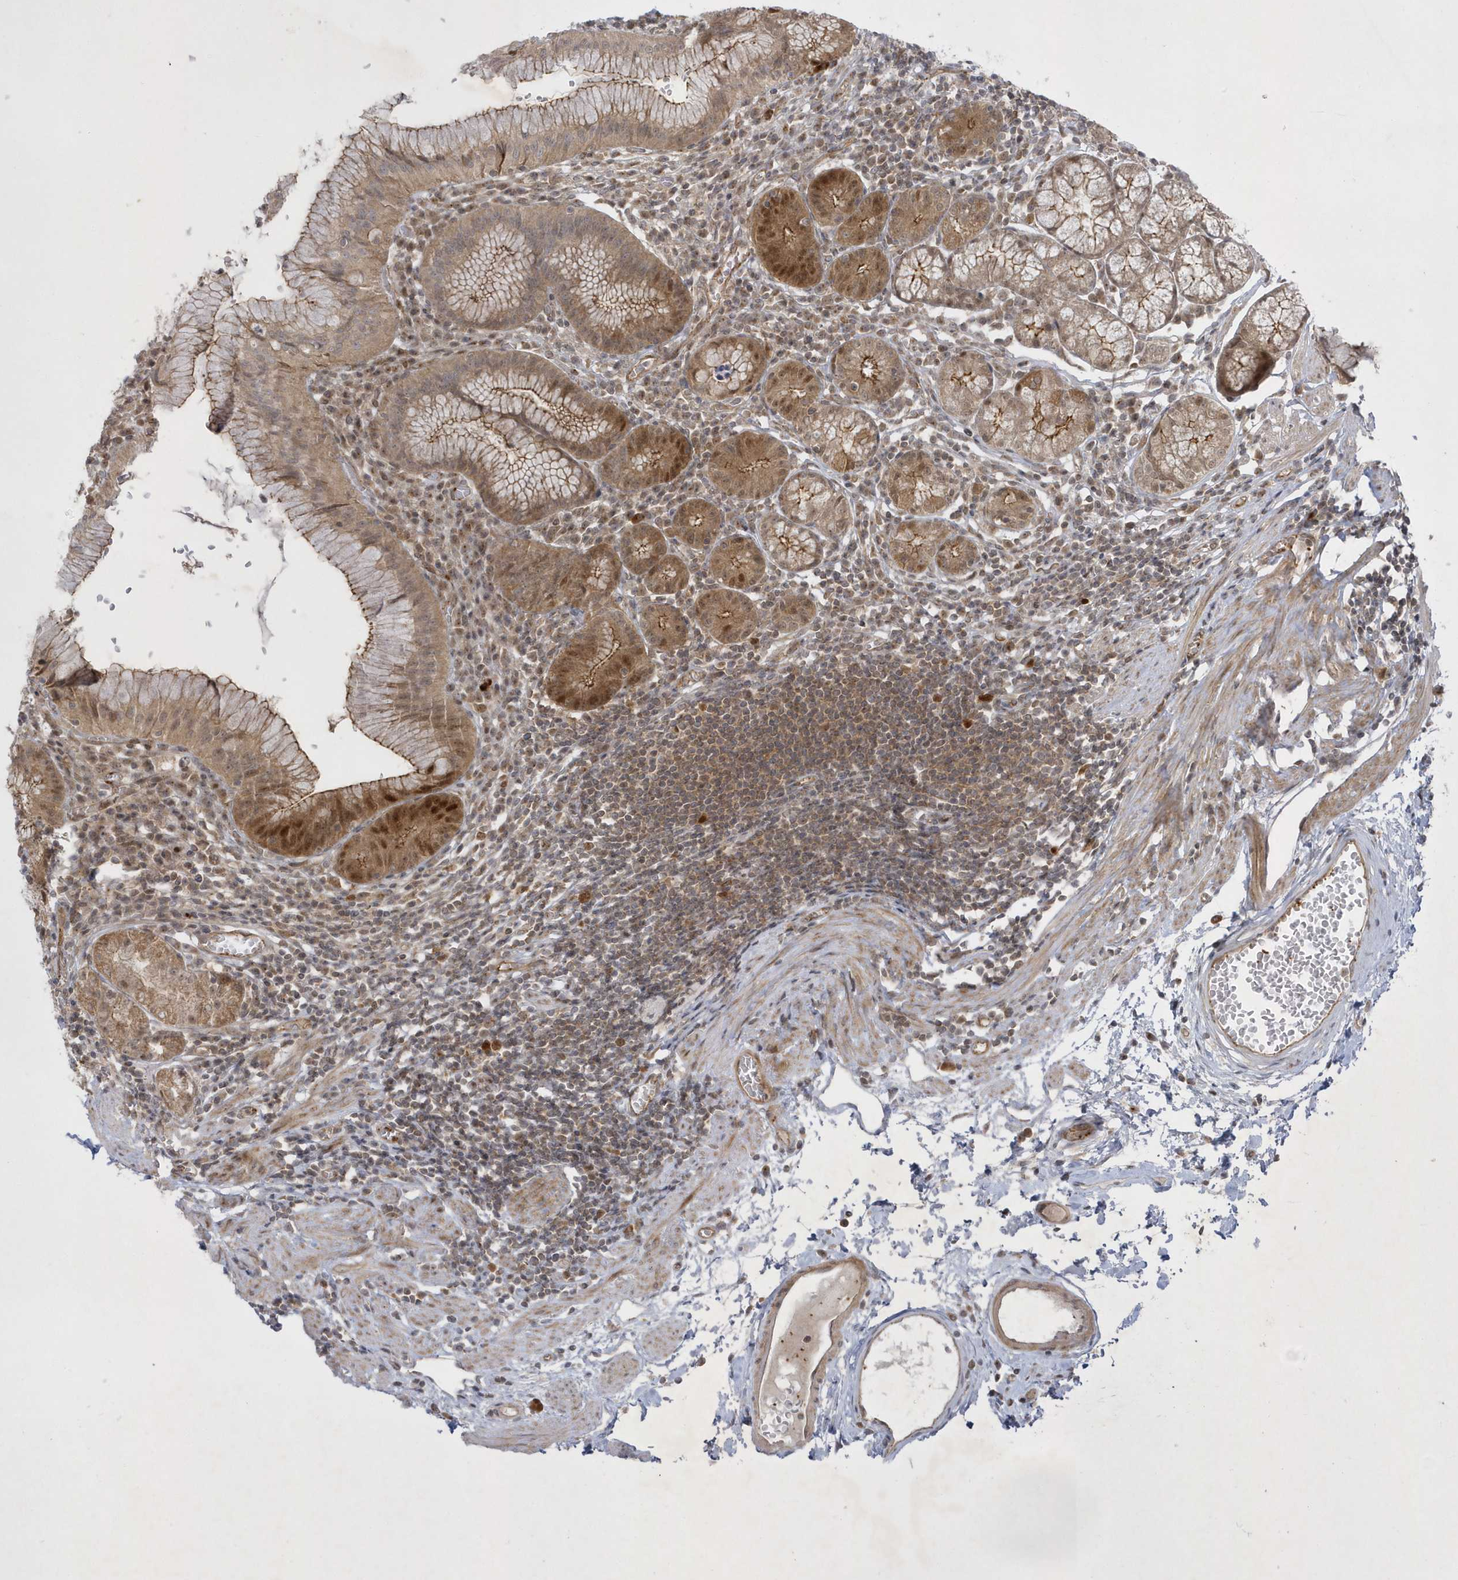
{"staining": {"intensity": "moderate", "quantity": ">75%", "location": "cytoplasmic/membranous,nuclear"}, "tissue": "stomach", "cell_type": "Glandular cells", "image_type": "normal", "snomed": [{"axis": "morphology", "description": "Normal tissue, NOS"}, {"axis": "topography", "description": "Stomach"}], "caption": "An immunohistochemistry (IHC) image of benign tissue is shown. Protein staining in brown labels moderate cytoplasmic/membranous,nuclear positivity in stomach within glandular cells.", "gene": "NAF1", "patient": {"sex": "male", "age": 55}}